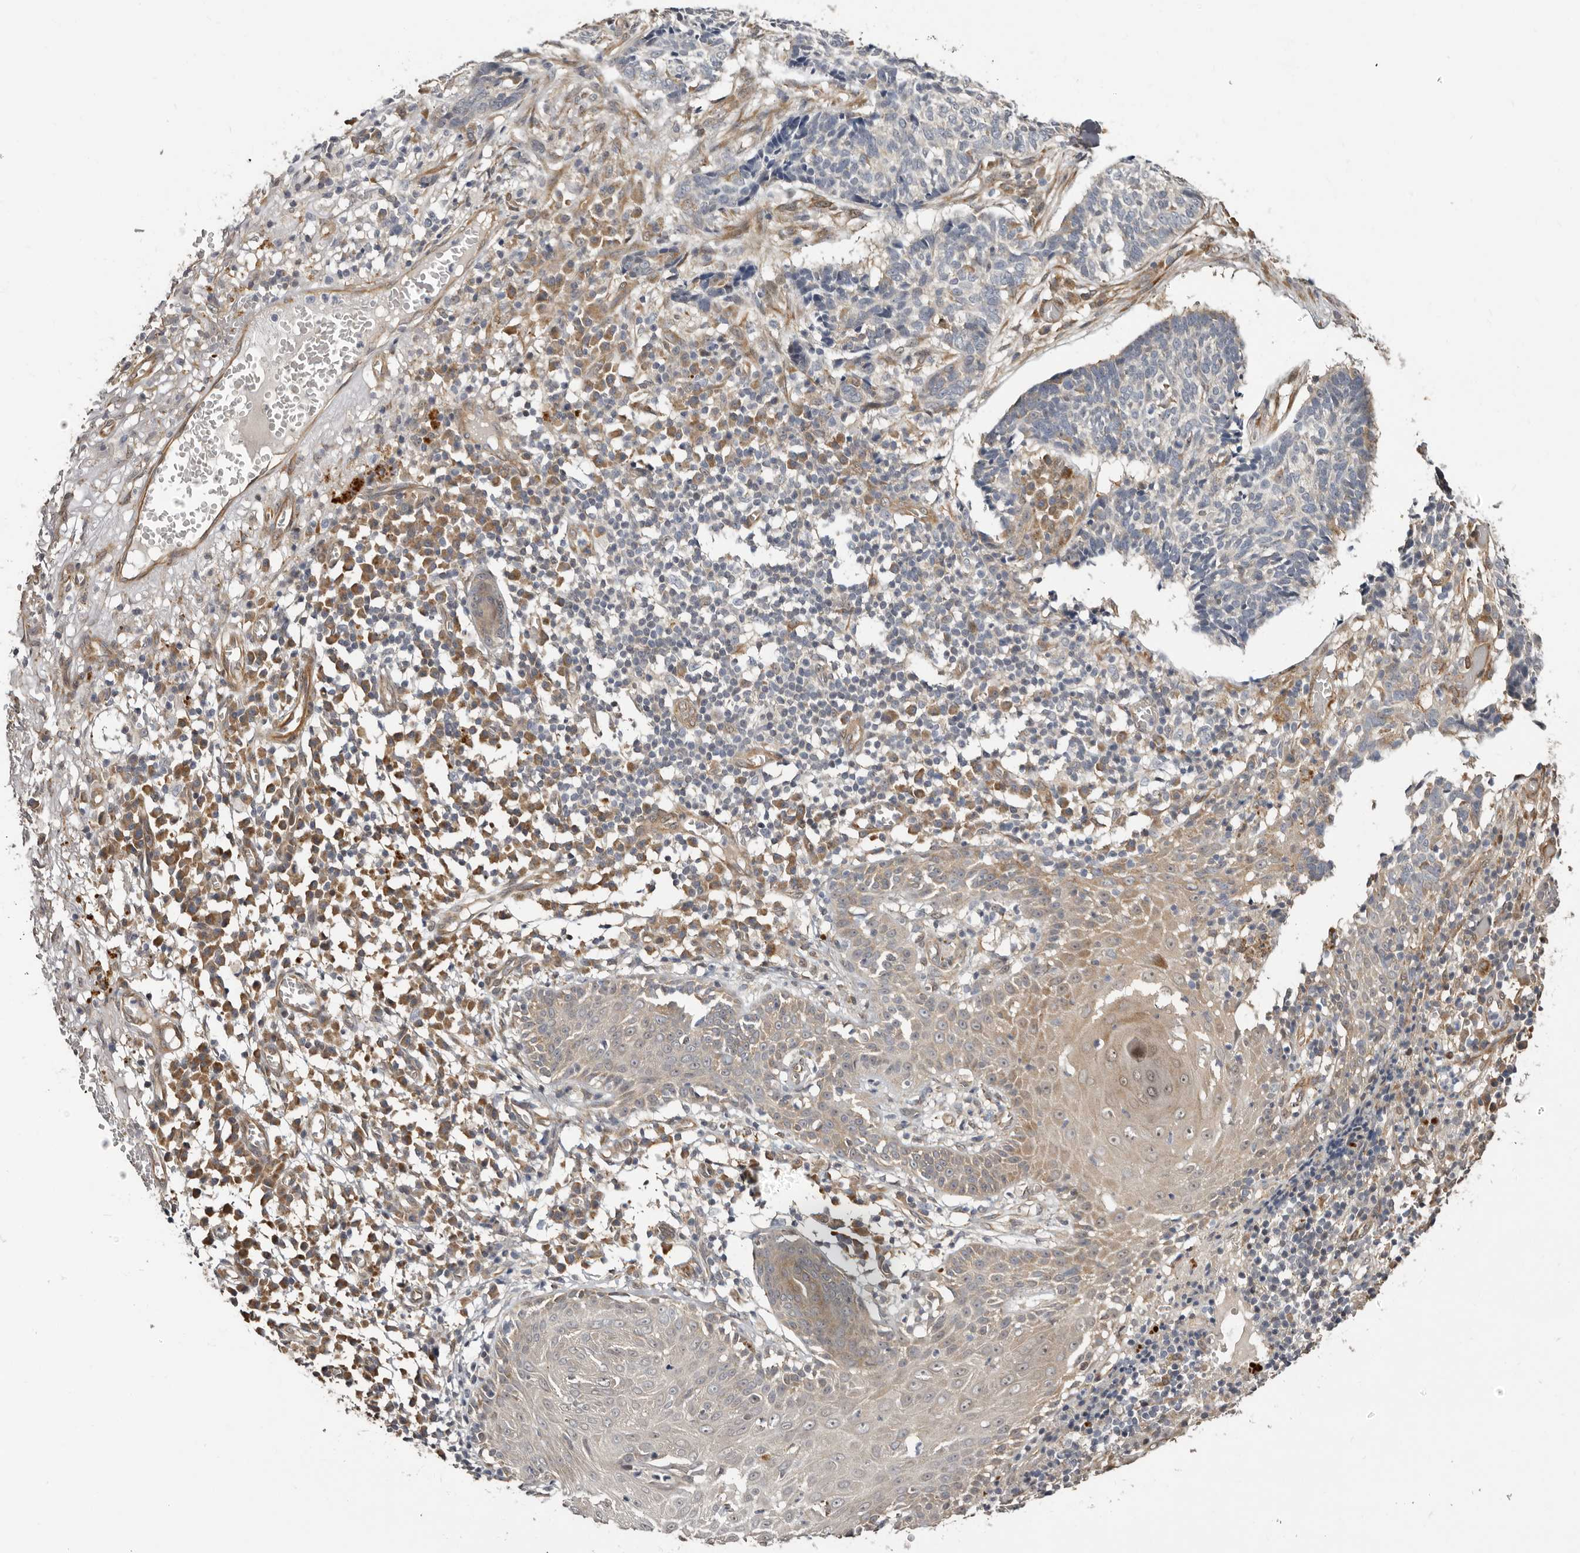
{"staining": {"intensity": "negative", "quantity": "none", "location": "none"}, "tissue": "skin cancer", "cell_type": "Tumor cells", "image_type": "cancer", "snomed": [{"axis": "morphology", "description": "Basal cell carcinoma"}, {"axis": "topography", "description": "Skin"}], "caption": "Photomicrograph shows no protein positivity in tumor cells of basal cell carcinoma (skin) tissue. The staining was performed using DAB to visualize the protein expression in brown, while the nuclei were stained in blue with hematoxylin (Magnification: 20x).", "gene": "SBDS", "patient": {"sex": "male", "age": 85}}